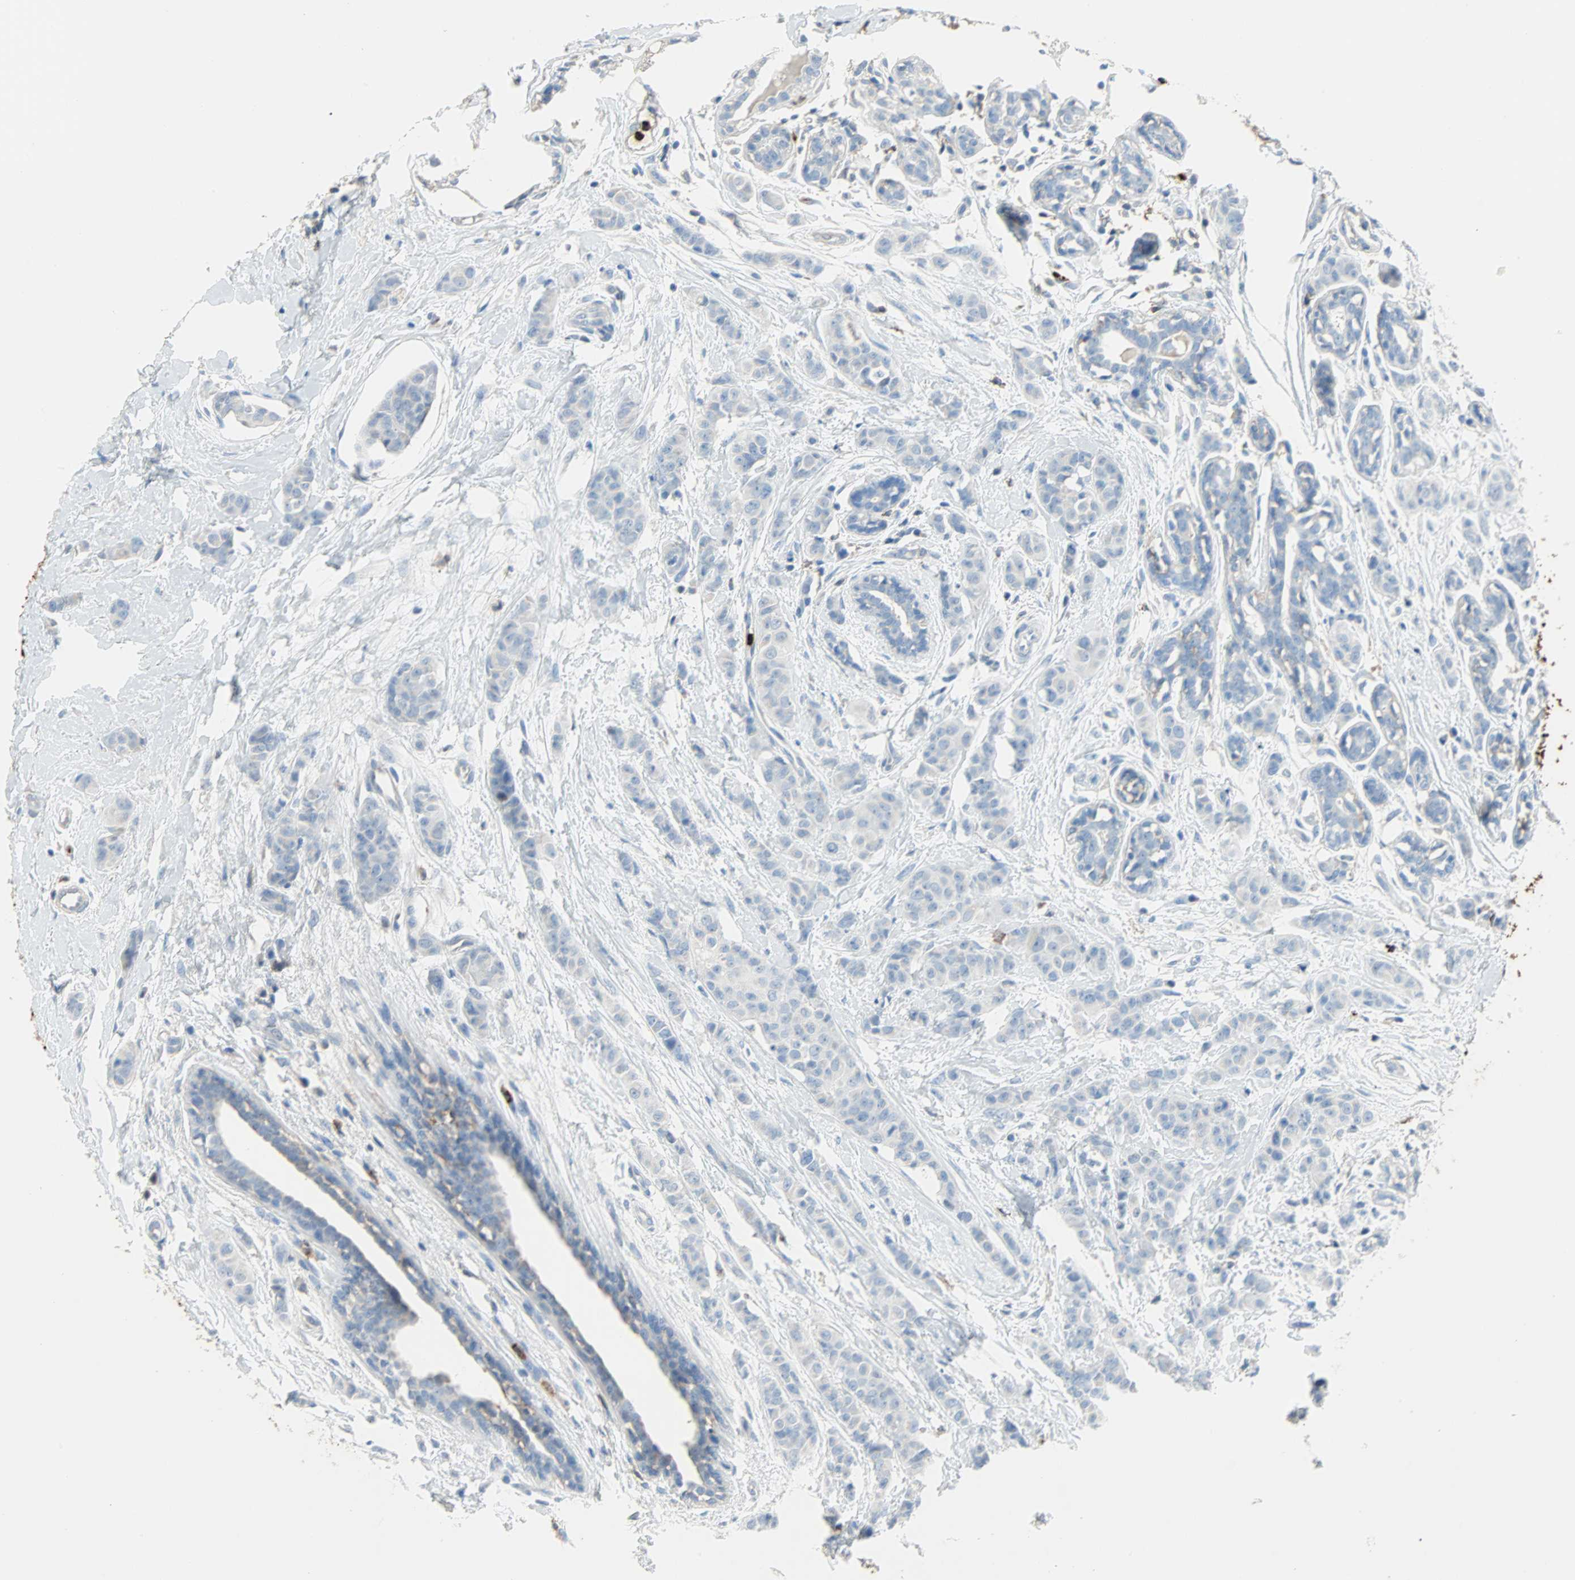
{"staining": {"intensity": "negative", "quantity": "none", "location": "none"}, "tissue": "breast cancer", "cell_type": "Tumor cells", "image_type": "cancer", "snomed": [{"axis": "morphology", "description": "Normal tissue, NOS"}, {"axis": "morphology", "description": "Duct carcinoma"}, {"axis": "topography", "description": "Breast"}], "caption": "This is a histopathology image of IHC staining of breast cancer (infiltrating ductal carcinoma), which shows no expression in tumor cells.", "gene": "CLEC4A", "patient": {"sex": "female", "age": 40}}